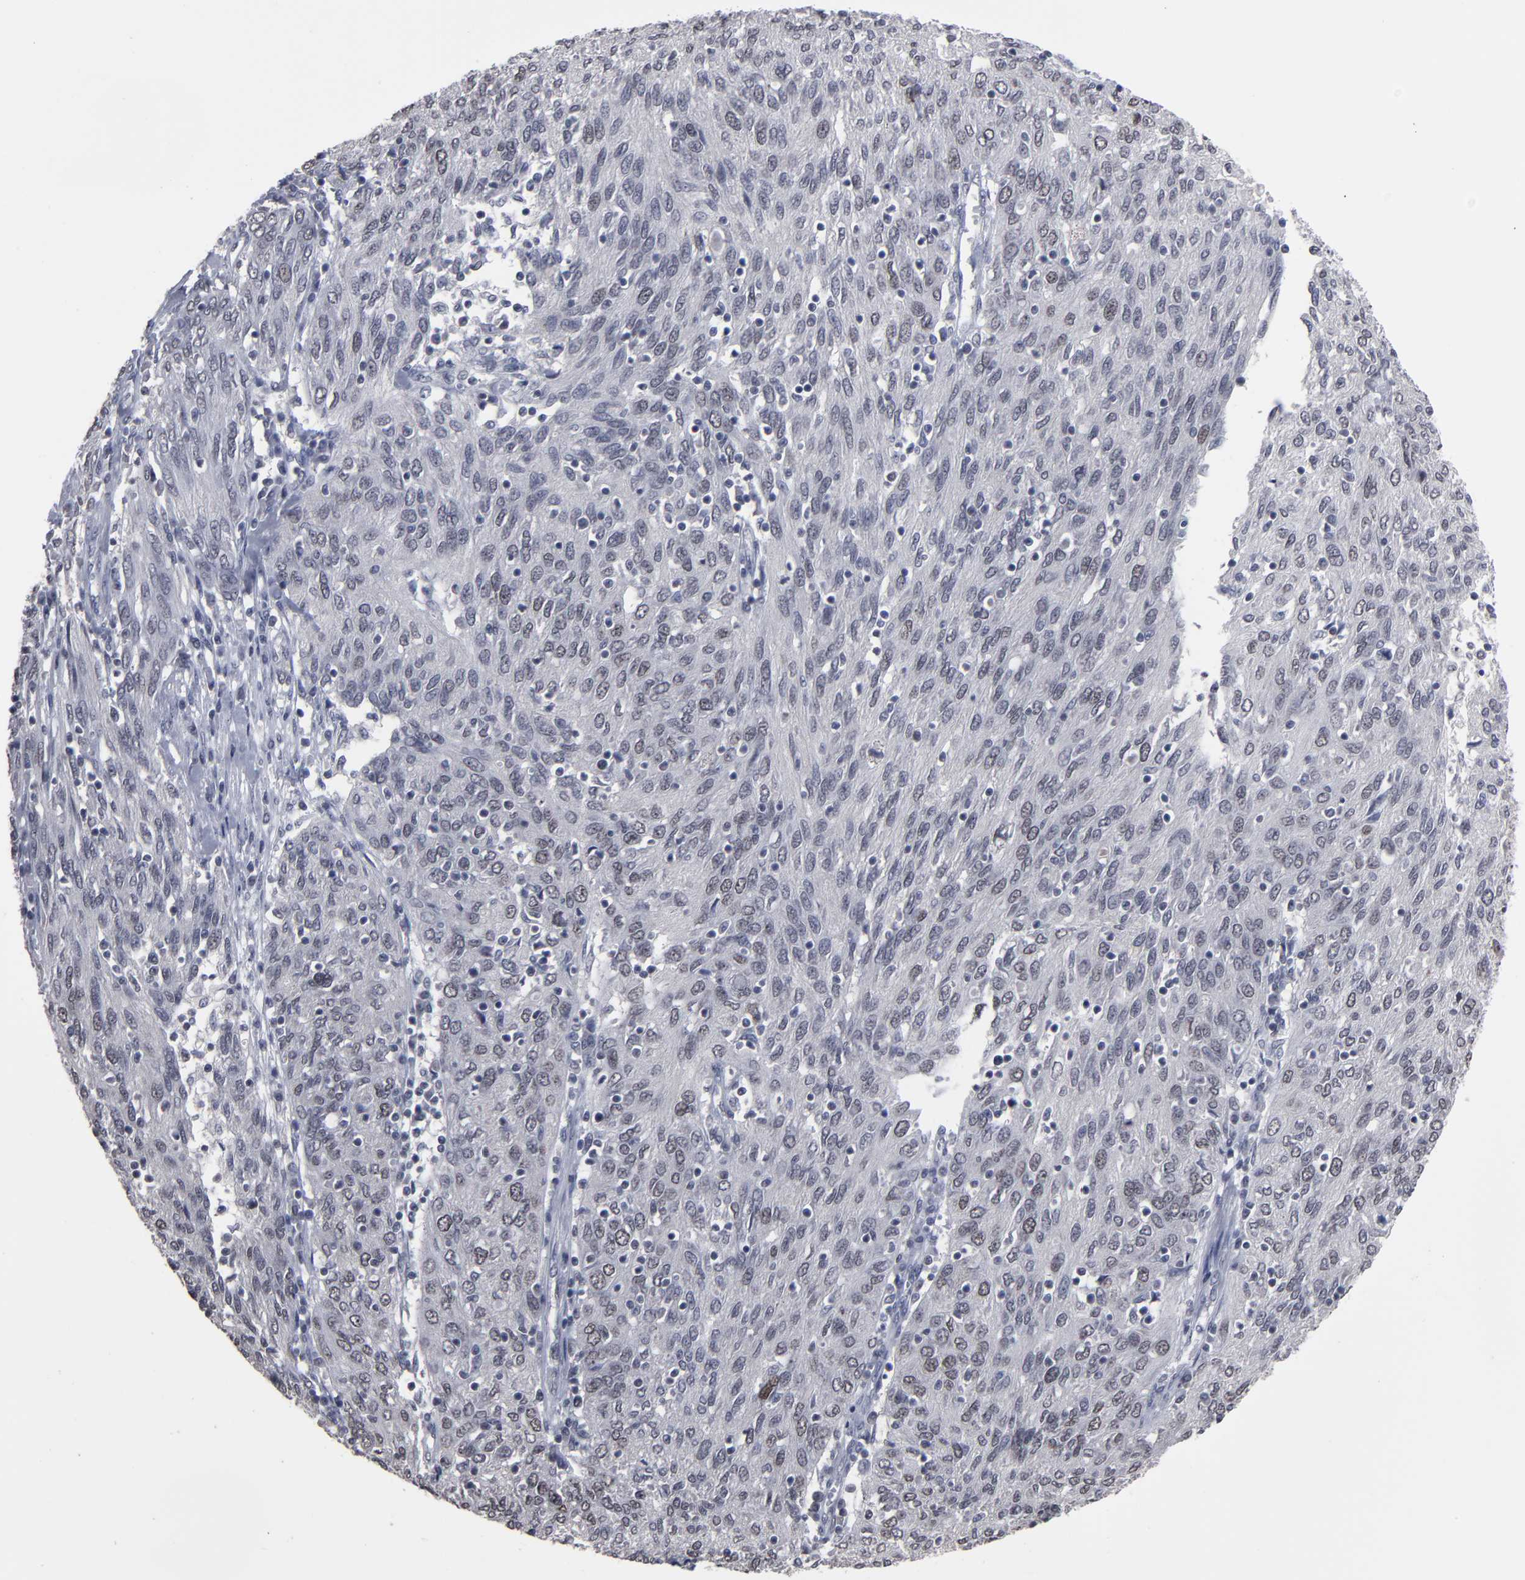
{"staining": {"intensity": "negative", "quantity": "none", "location": "none"}, "tissue": "ovarian cancer", "cell_type": "Tumor cells", "image_type": "cancer", "snomed": [{"axis": "morphology", "description": "Carcinoma, endometroid"}, {"axis": "topography", "description": "Ovary"}], "caption": "Tumor cells are negative for brown protein staining in ovarian cancer.", "gene": "SSRP1", "patient": {"sex": "female", "age": 50}}